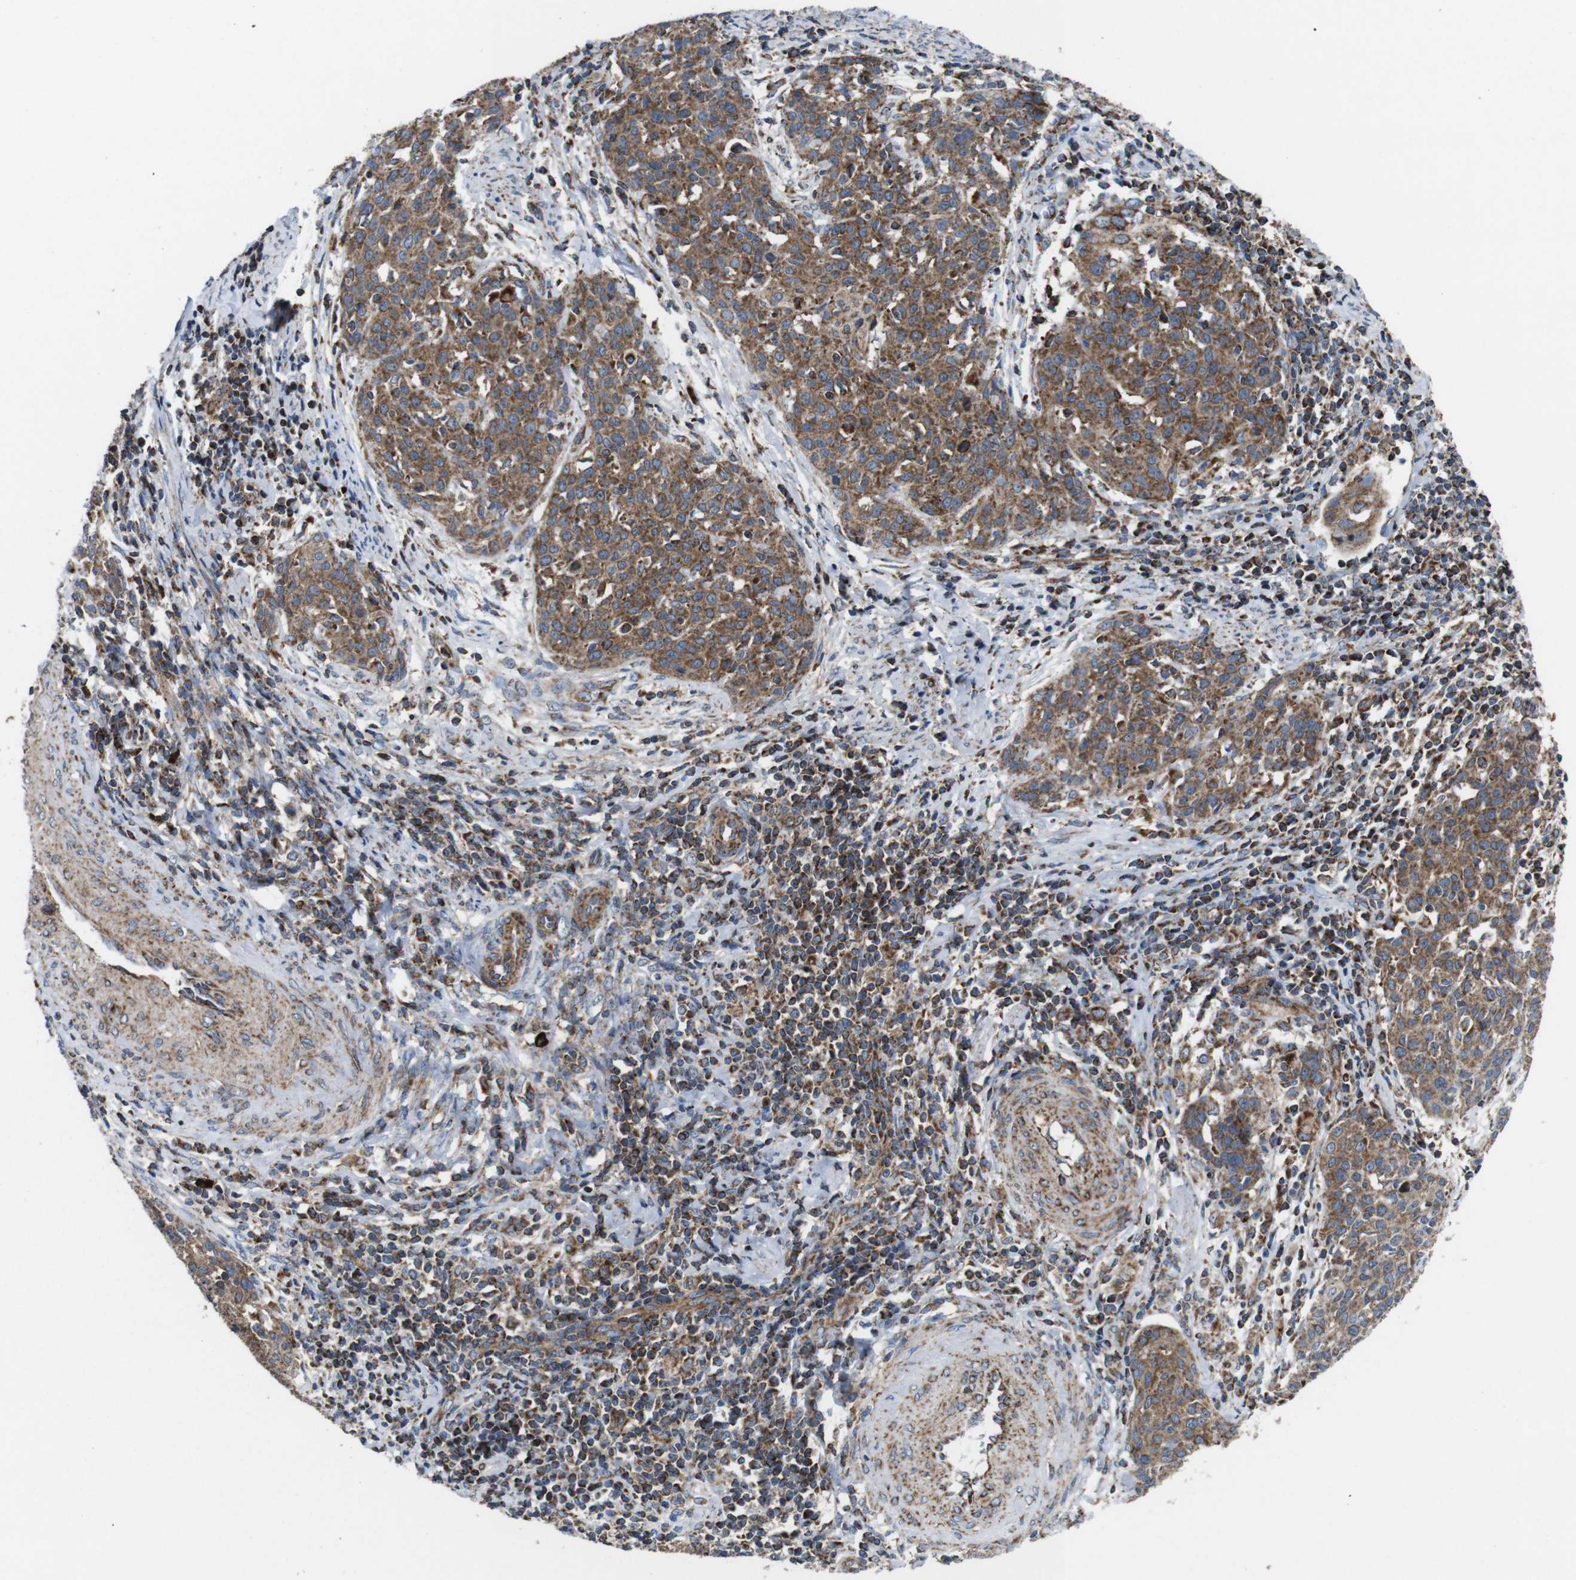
{"staining": {"intensity": "moderate", "quantity": ">75%", "location": "cytoplasmic/membranous"}, "tissue": "cervical cancer", "cell_type": "Tumor cells", "image_type": "cancer", "snomed": [{"axis": "morphology", "description": "Squamous cell carcinoma, NOS"}, {"axis": "topography", "description": "Cervix"}], "caption": "An immunohistochemistry histopathology image of neoplastic tissue is shown. Protein staining in brown highlights moderate cytoplasmic/membranous positivity in cervical cancer within tumor cells. (IHC, brightfield microscopy, high magnification).", "gene": "HK1", "patient": {"sex": "female", "age": 38}}